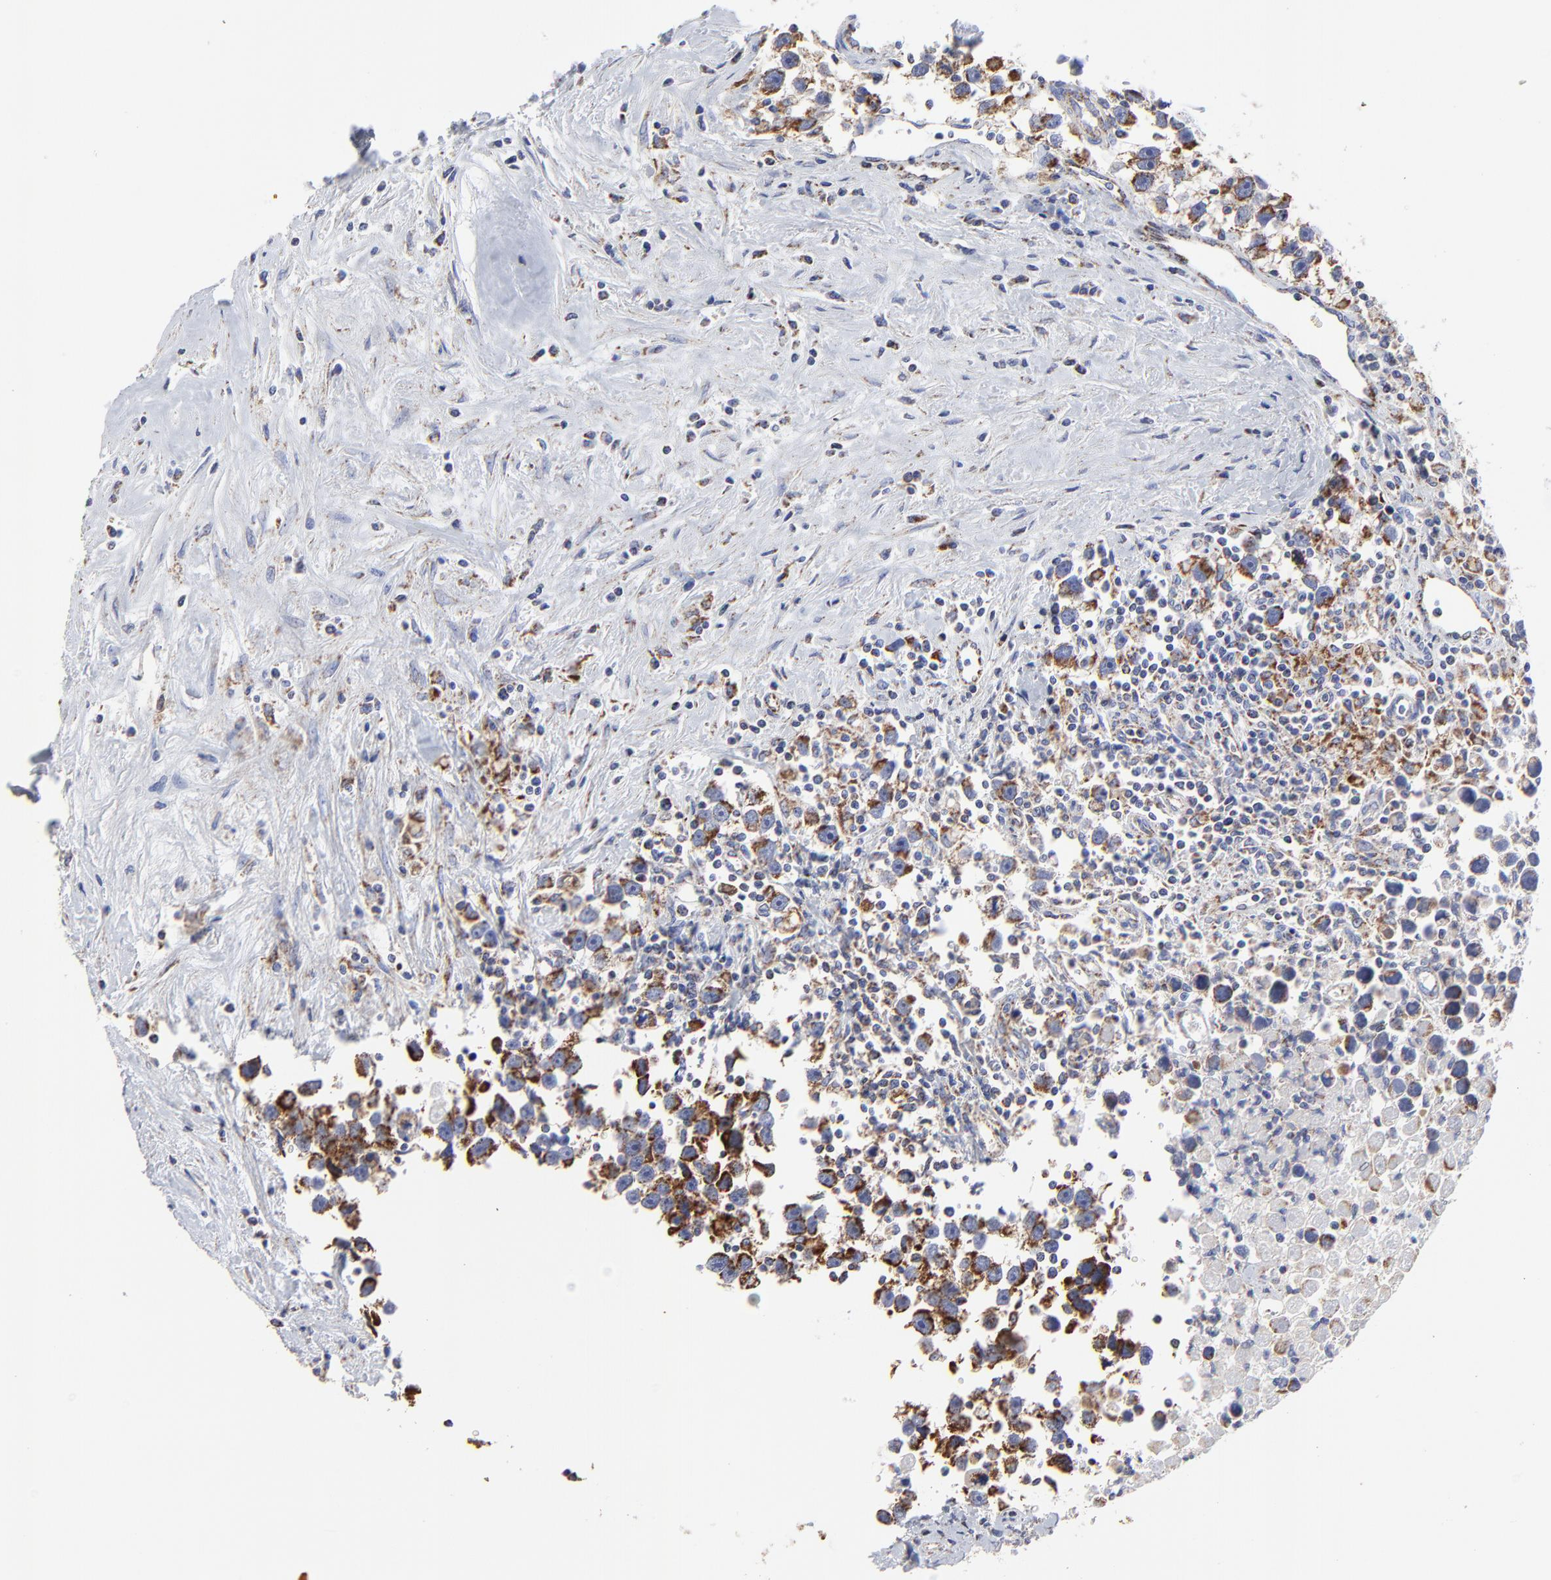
{"staining": {"intensity": "strong", "quantity": "25%-75%", "location": "cytoplasmic/membranous"}, "tissue": "testis cancer", "cell_type": "Tumor cells", "image_type": "cancer", "snomed": [{"axis": "morphology", "description": "Seminoma, NOS"}, {"axis": "topography", "description": "Testis"}], "caption": "Testis seminoma stained for a protein displays strong cytoplasmic/membranous positivity in tumor cells. (DAB IHC, brown staining for protein, blue staining for nuclei).", "gene": "PINK1", "patient": {"sex": "male", "age": 43}}